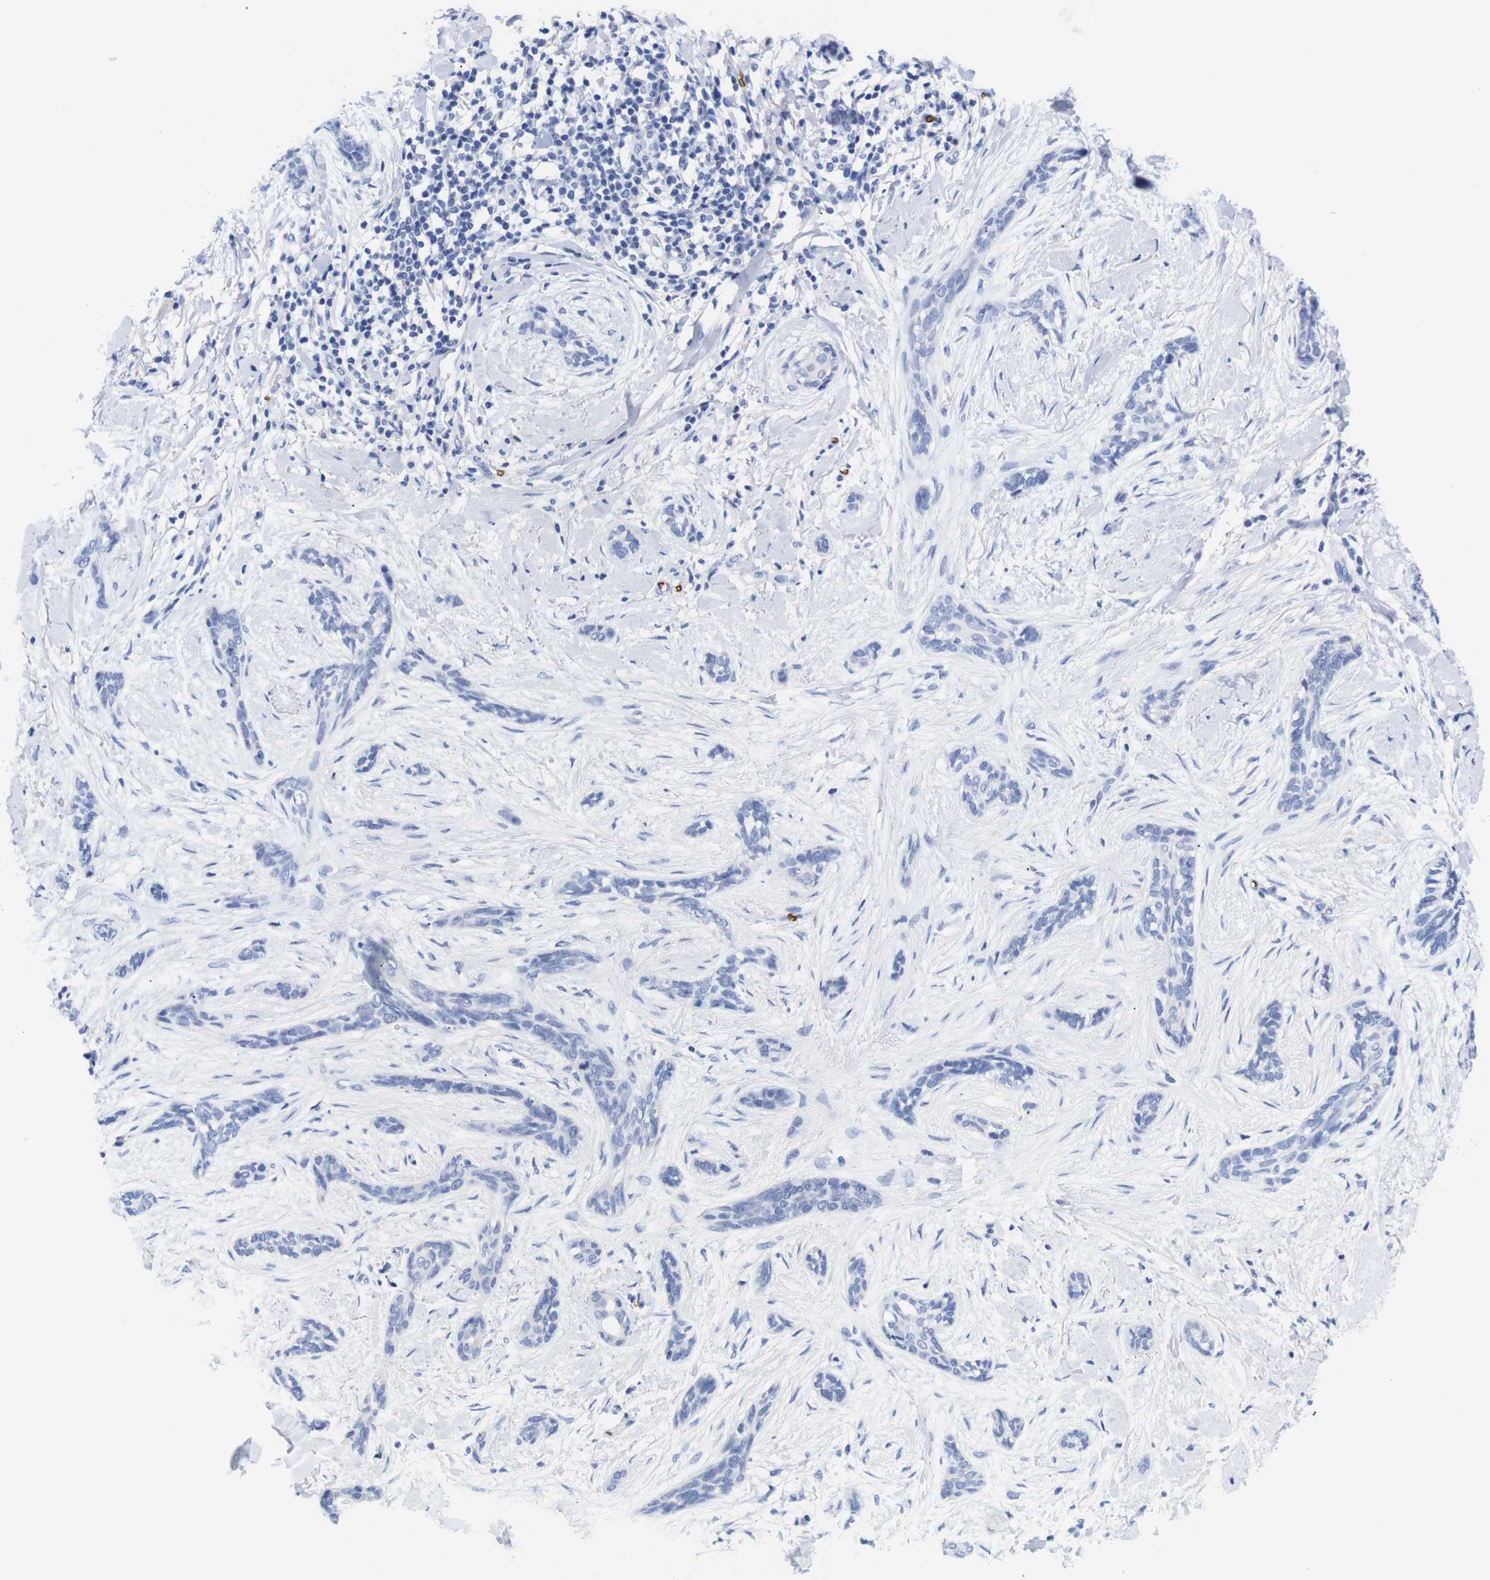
{"staining": {"intensity": "negative", "quantity": "none", "location": "none"}, "tissue": "skin cancer", "cell_type": "Tumor cells", "image_type": "cancer", "snomed": [{"axis": "morphology", "description": "Basal cell carcinoma"}, {"axis": "morphology", "description": "Adnexal tumor, benign"}, {"axis": "topography", "description": "Skin"}], "caption": "DAB (3,3'-diaminobenzidine) immunohistochemical staining of human skin basal cell carcinoma displays no significant positivity in tumor cells.", "gene": "S1PR2", "patient": {"sex": "female", "age": 42}}